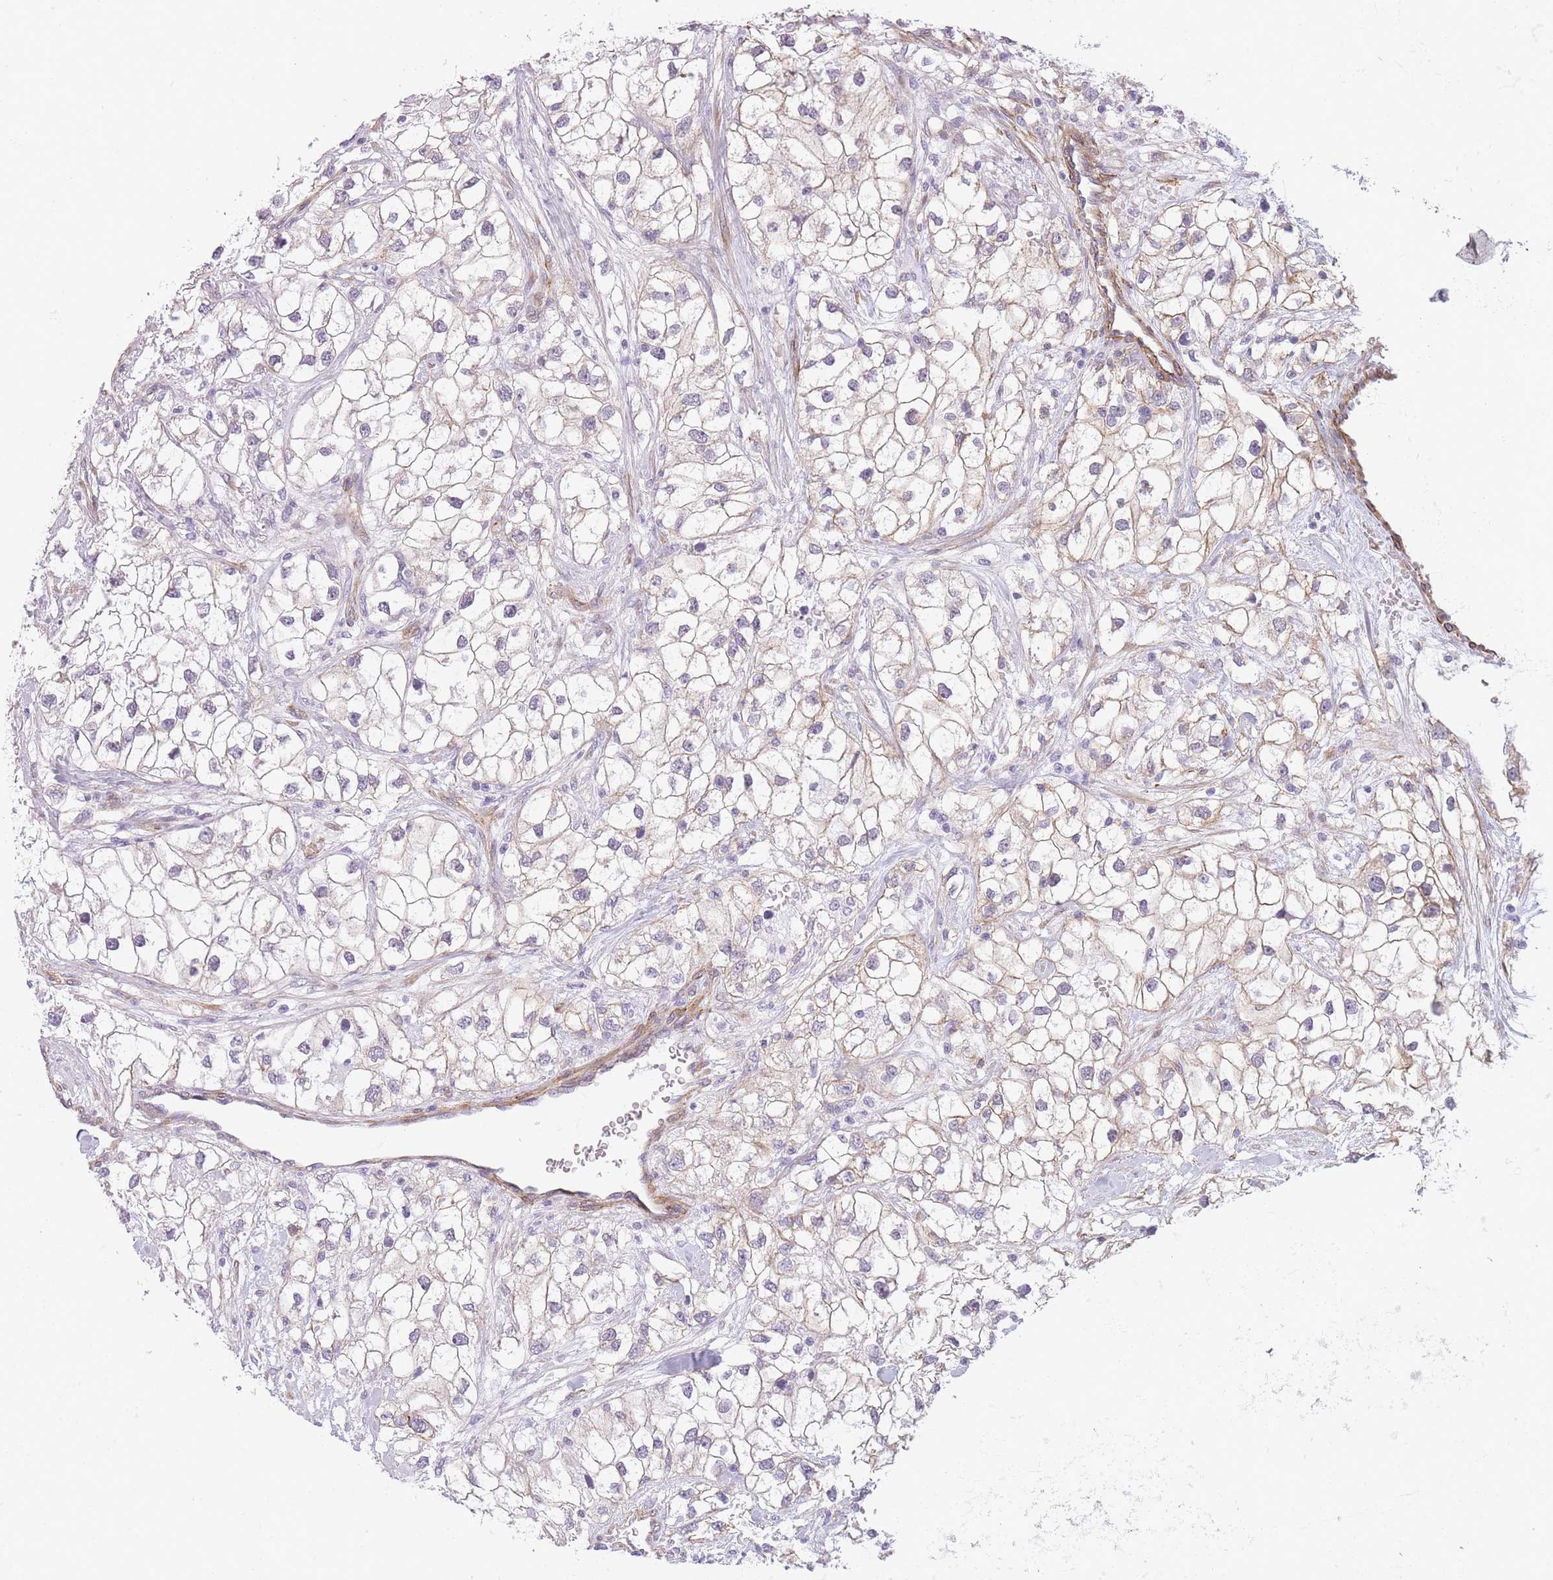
{"staining": {"intensity": "weak", "quantity": "25%-75%", "location": "cytoplasmic/membranous"}, "tissue": "renal cancer", "cell_type": "Tumor cells", "image_type": "cancer", "snomed": [{"axis": "morphology", "description": "Adenocarcinoma, NOS"}, {"axis": "topography", "description": "Kidney"}], "caption": "About 25%-75% of tumor cells in human renal cancer (adenocarcinoma) demonstrate weak cytoplasmic/membranous protein positivity as visualized by brown immunohistochemical staining.", "gene": "OR6B3", "patient": {"sex": "male", "age": 59}}